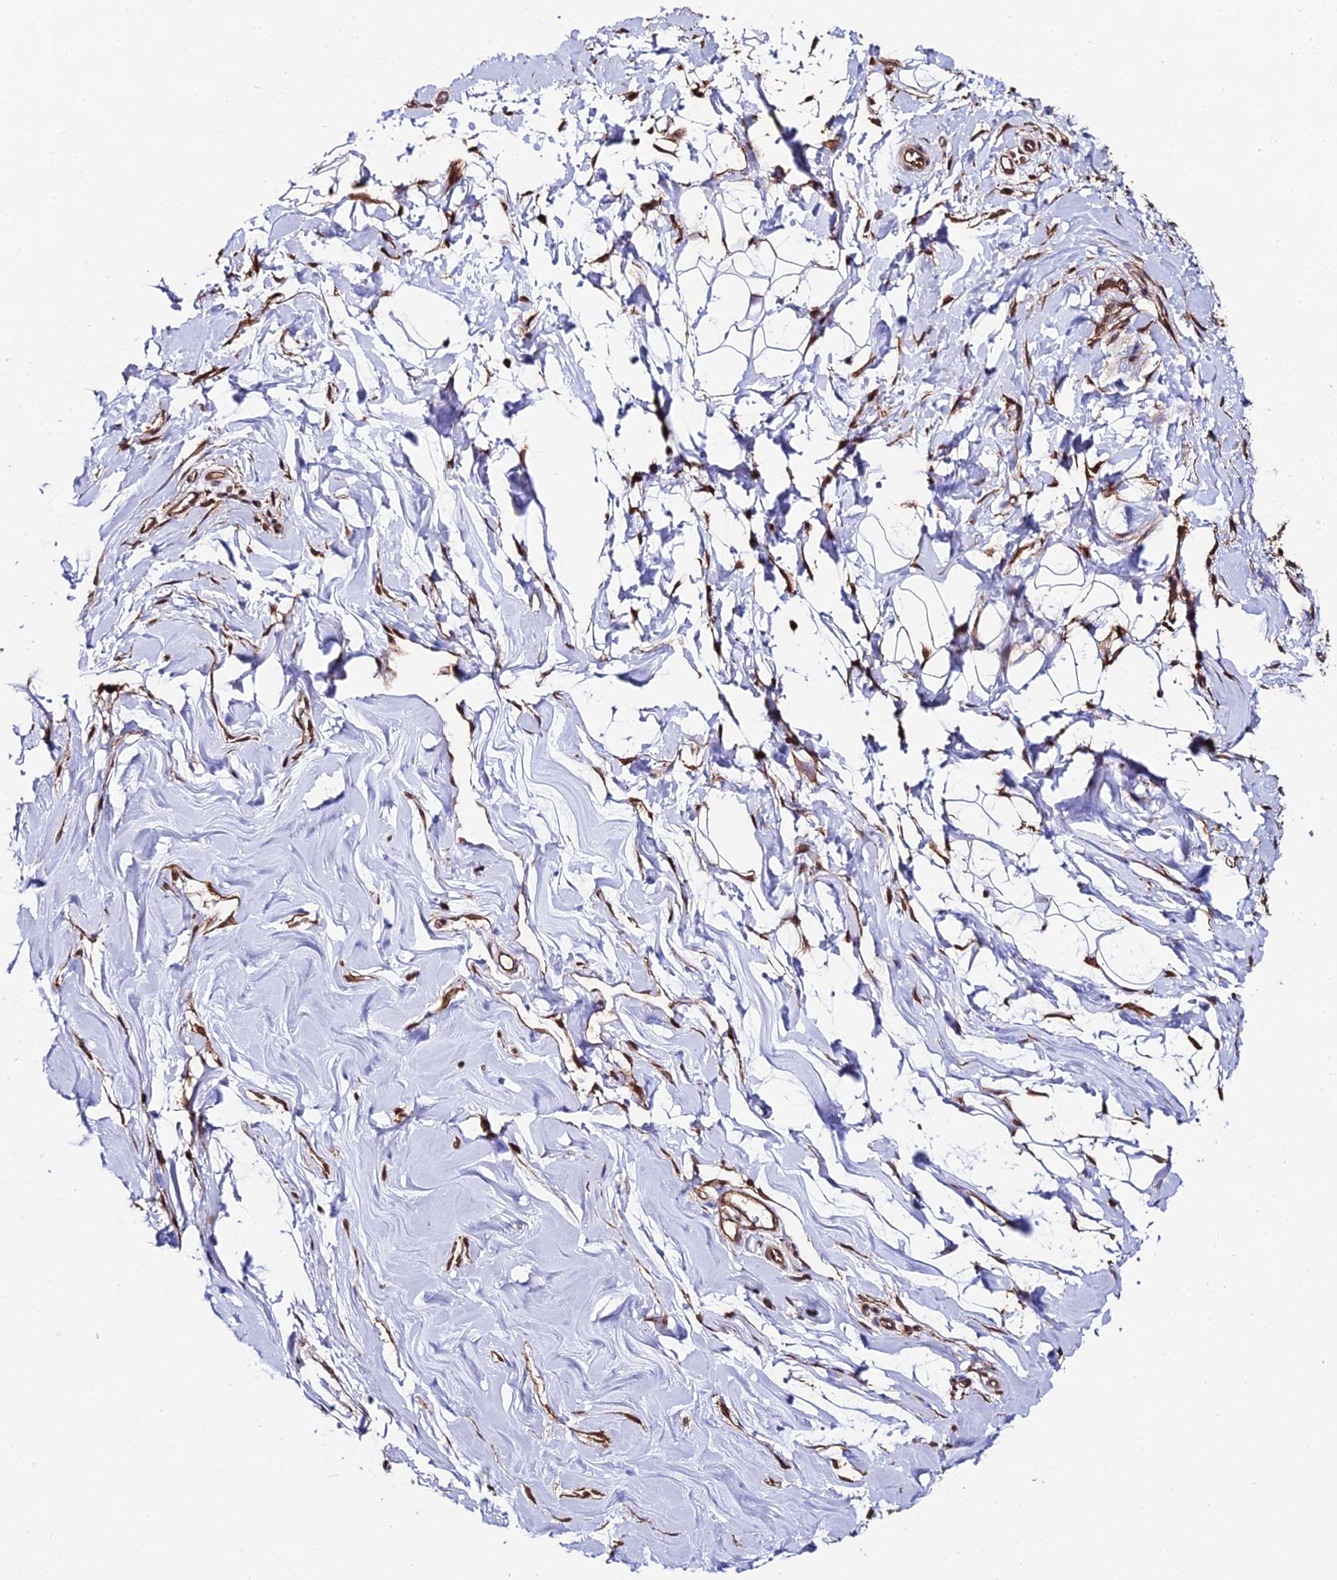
{"staining": {"intensity": "moderate", "quantity": "25%-75%", "location": "cytoplasmic/membranous,nuclear"}, "tissue": "adipose tissue", "cell_type": "Adipocytes", "image_type": "normal", "snomed": [{"axis": "morphology", "description": "Normal tissue, NOS"}, {"axis": "topography", "description": "Breast"}], "caption": "Brown immunohistochemical staining in benign human adipose tissue displays moderate cytoplasmic/membranous,nuclear positivity in approximately 25%-75% of adipocytes.", "gene": "PPP4C", "patient": {"sex": "female", "age": 26}}